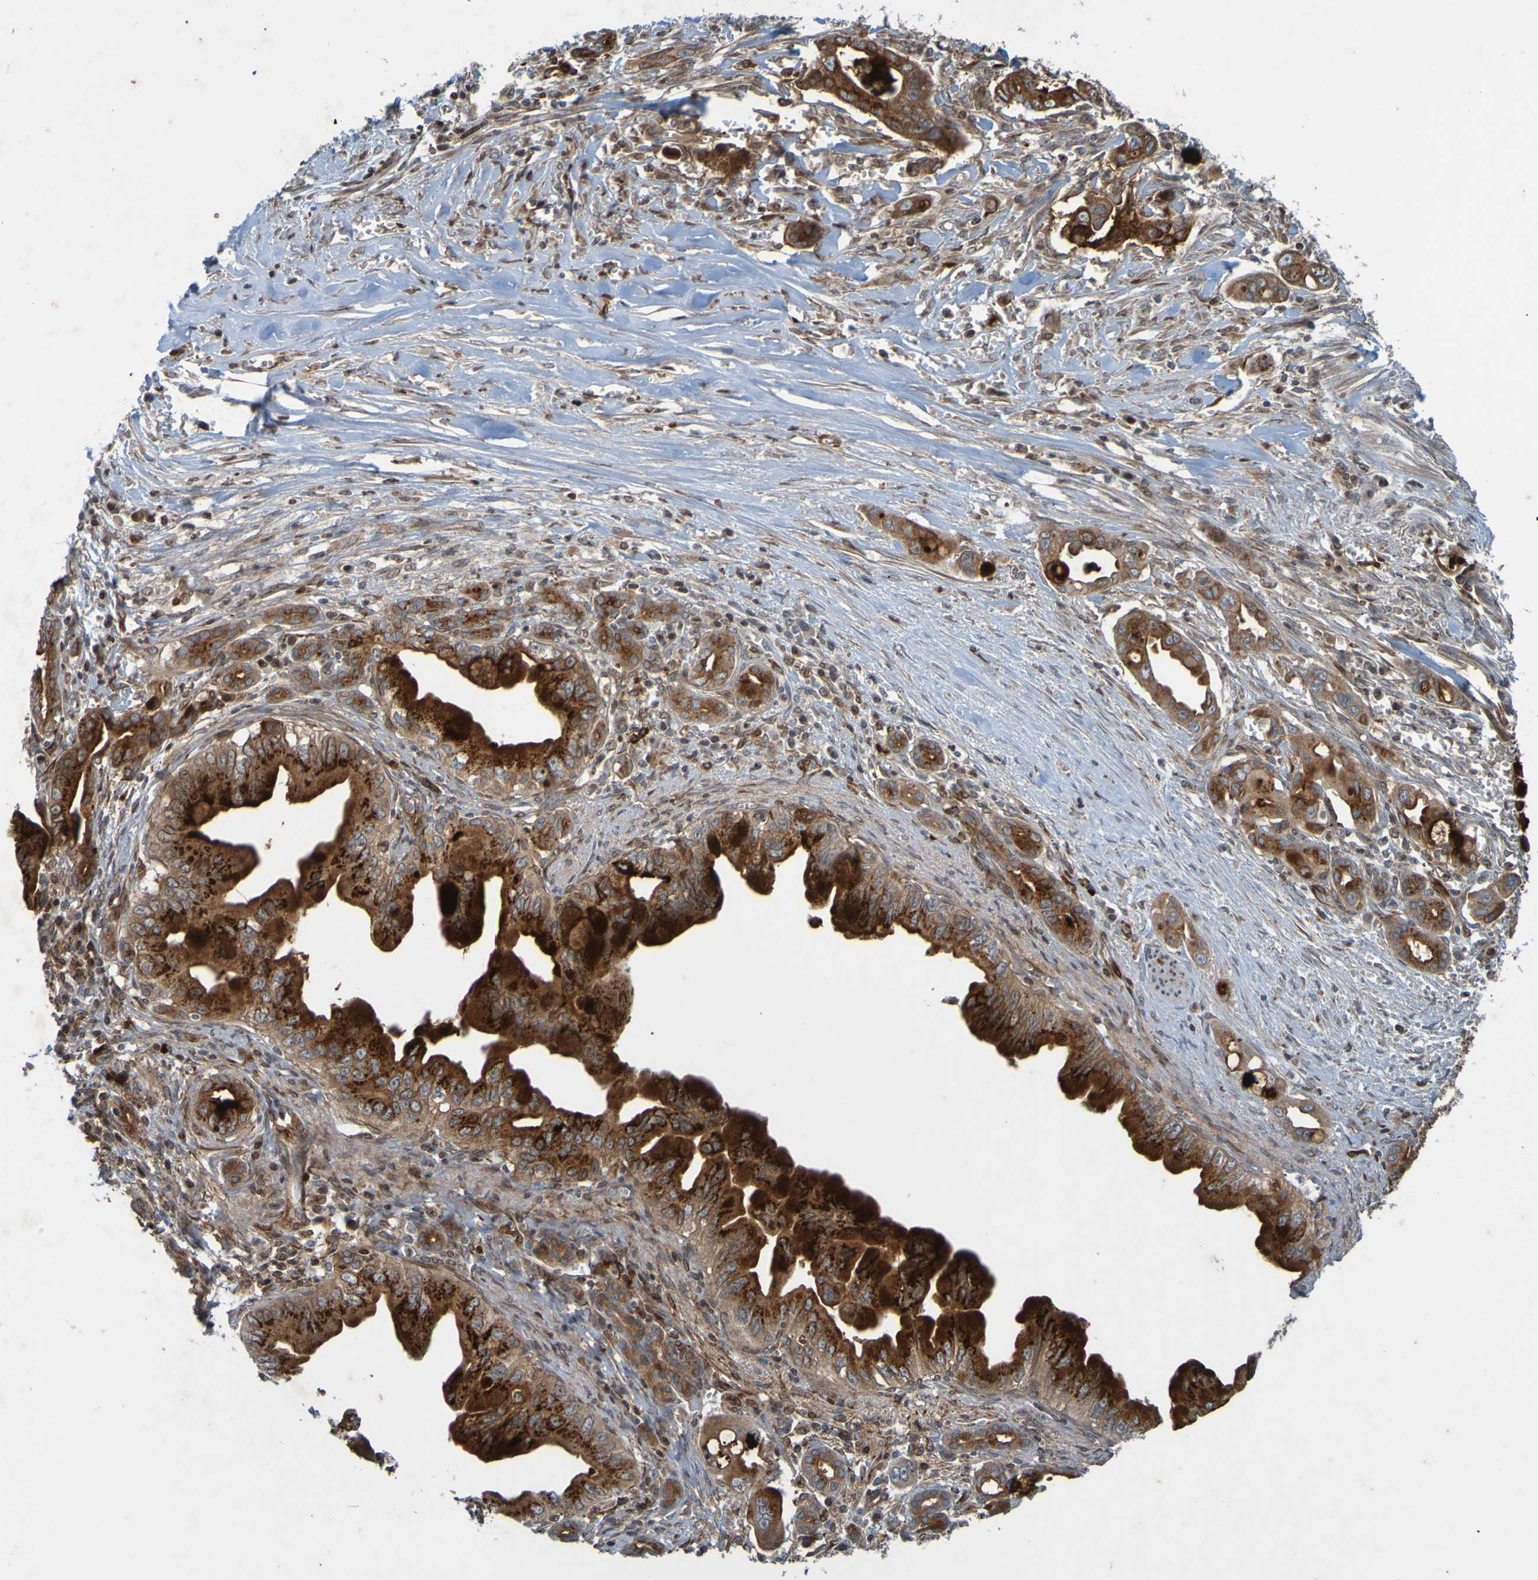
{"staining": {"intensity": "strong", "quantity": ">75%", "location": "cytoplasmic/membranous"}, "tissue": "pancreatic cancer", "cell_type": "Tumor cells", "image_type": "cancer", "snomed": [{"axis": "morphology", "description": "Adenocarcinoma, NOS"}, {"axis": "topography", "description": "Pancreas"}], "caption": "This is a histology image of IHC staining of pancreatic cancer, which shows strong expression in the cytoplasmic/membranous of tumor cells.", "gene": "GUCY1A1", "patient": {"sex": "male", "age": 59}}